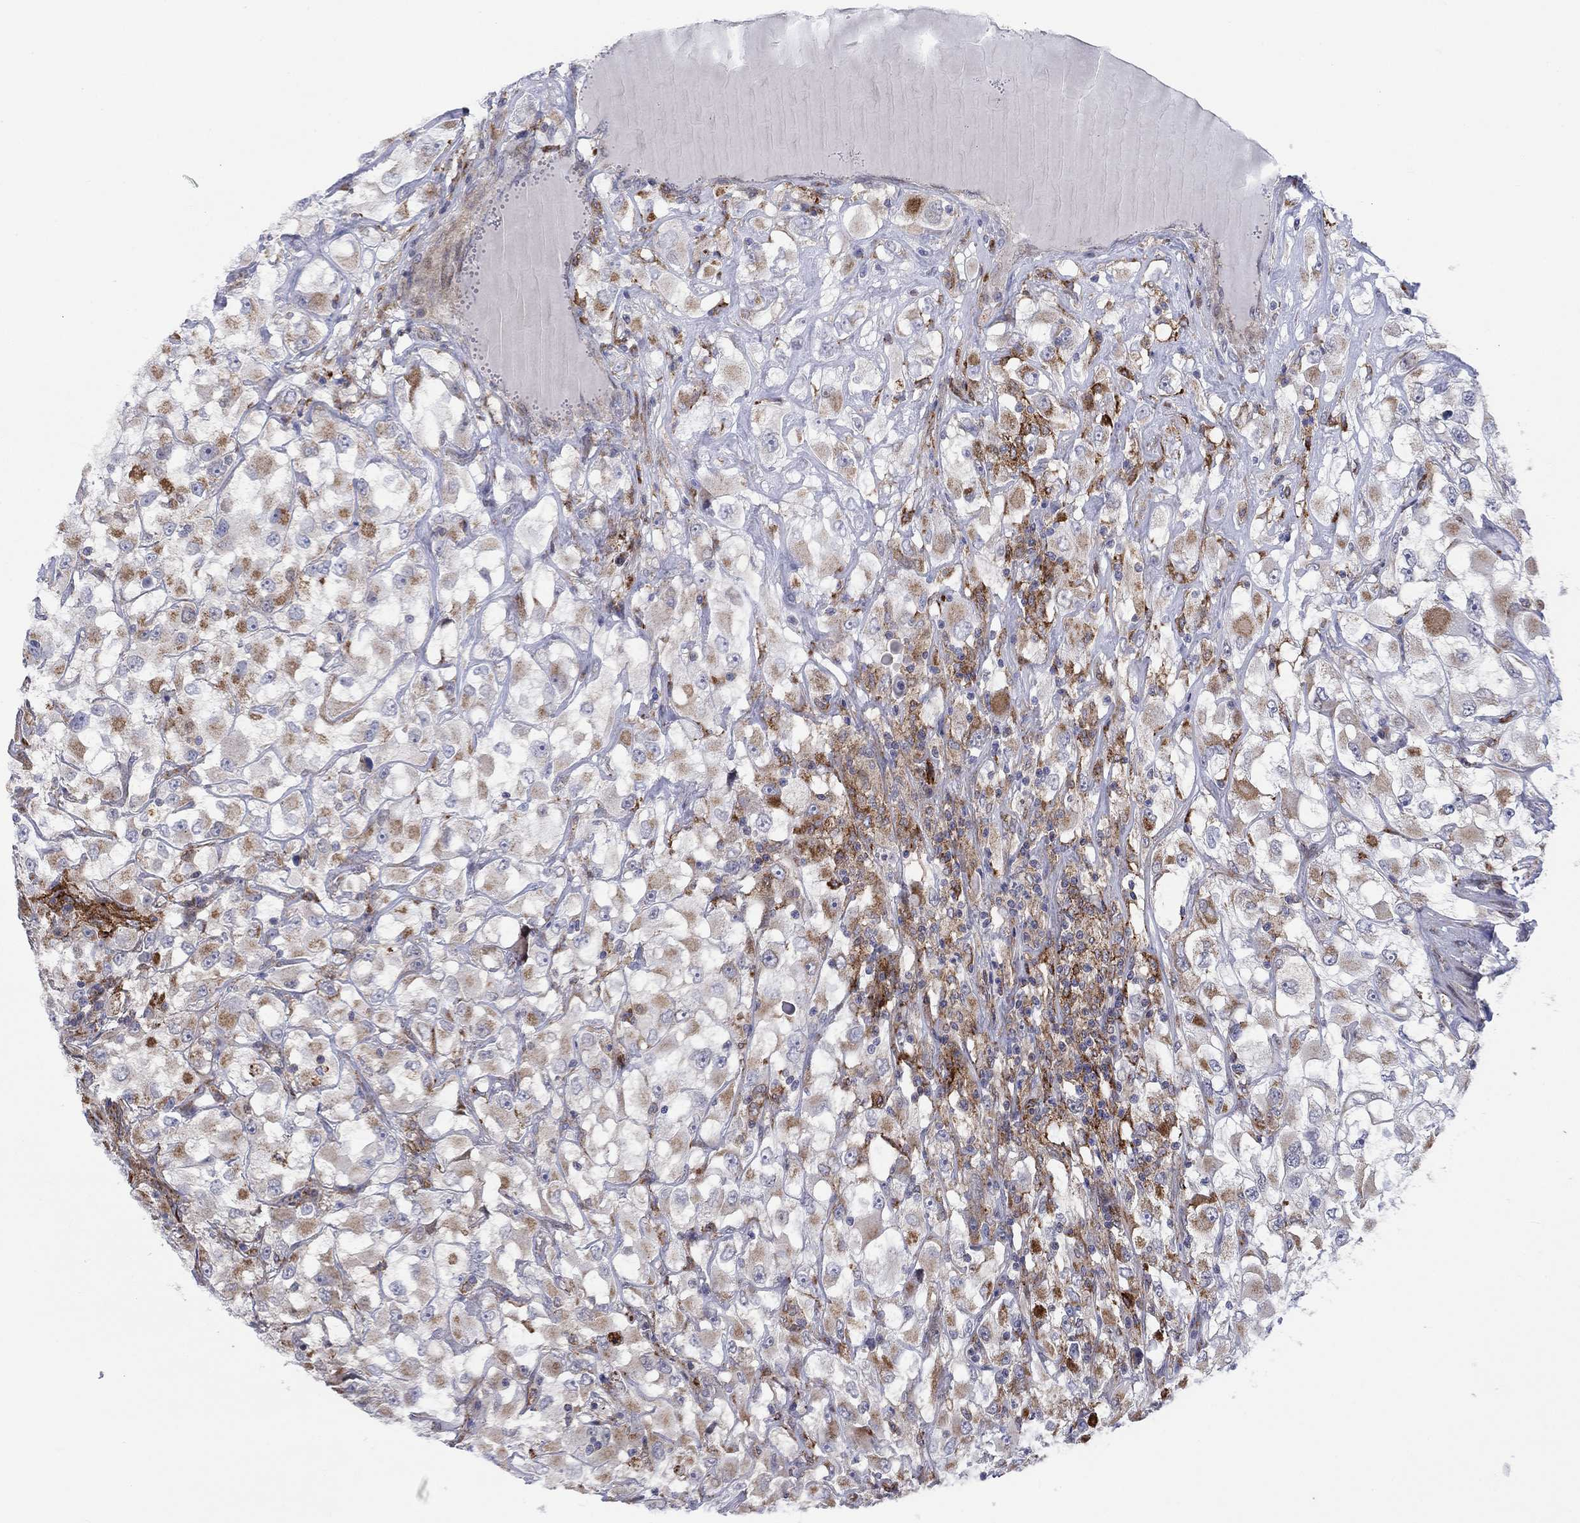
{"staining": {"intensity": "moderate", "quantity": "25%-75%", "location": "cytoplasmic/membranous"}, "tissue": "renal cancer", "cell_type": "Tumor cells", "image_type": "cancer", "snomed": [{"axis": "morphology", "description": "Adenocarcinoma, NOS"}, {"axis": "topography", "description": "Kidney"}], "caption": "Renal cancer (adenocarcinoma) was stained to show a protein in brown. There is medium levels of moderate cytoplasmic/membranous positivity in approximately 25%-75% of tumor cells.", "gene": "SLC35F2", "patient": {"sex": "female", "age": 52}}